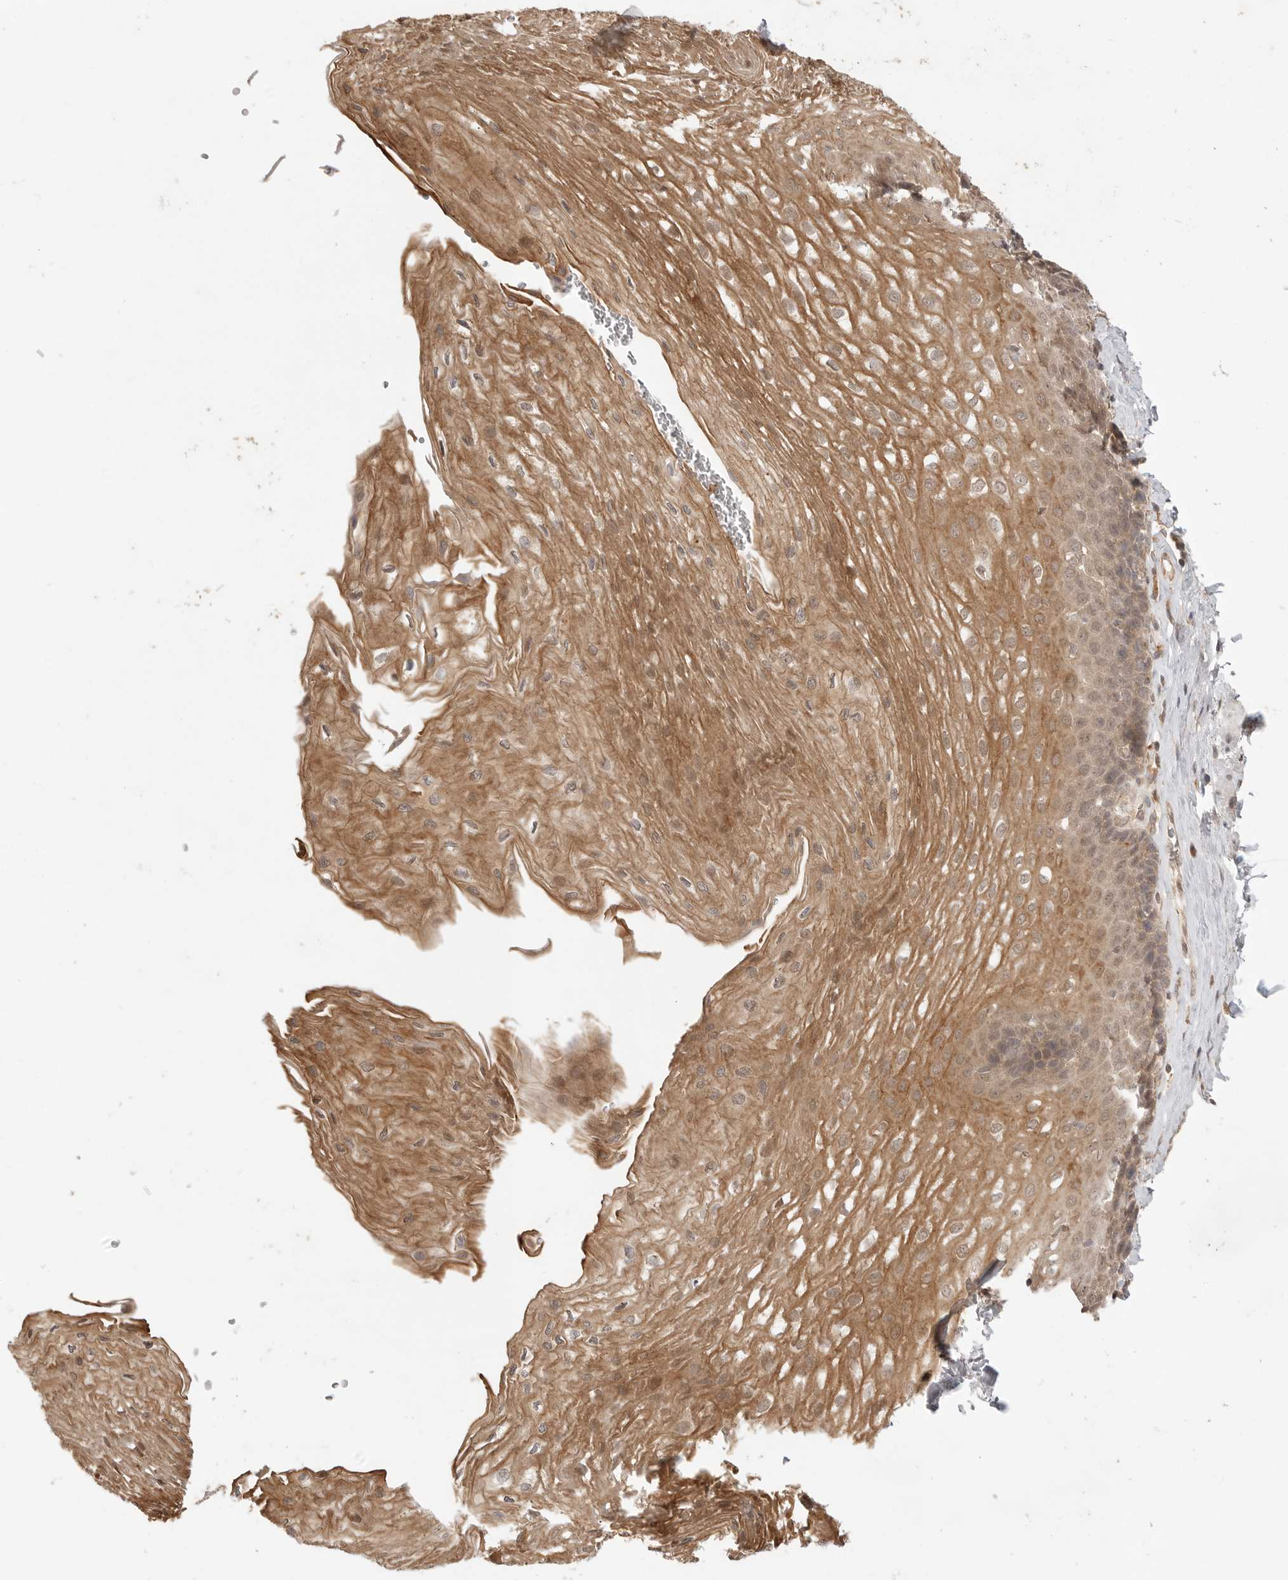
{"staining": {"intensity": "moderate", "quantity": ">75%", "location": "cytoplasmic/membranous,nuclear"}, "tissue": "esophagus", "cell_type": "Squamous epithelial cells", "image_type": "normal", "snomed": [{"axis": "morphology", "description": "Normal tissue, NOS"}, {"axis": "topography", "description": "Esophagus"}], "caption": "Protein staining of benign esophagus exhibits moderate cytoplasmic/membranous,nuclear staining in approximately >75% of squamous epithelial cells.", "gene": "ZNF232", "patient": {"sex": "female", "age": 66}}